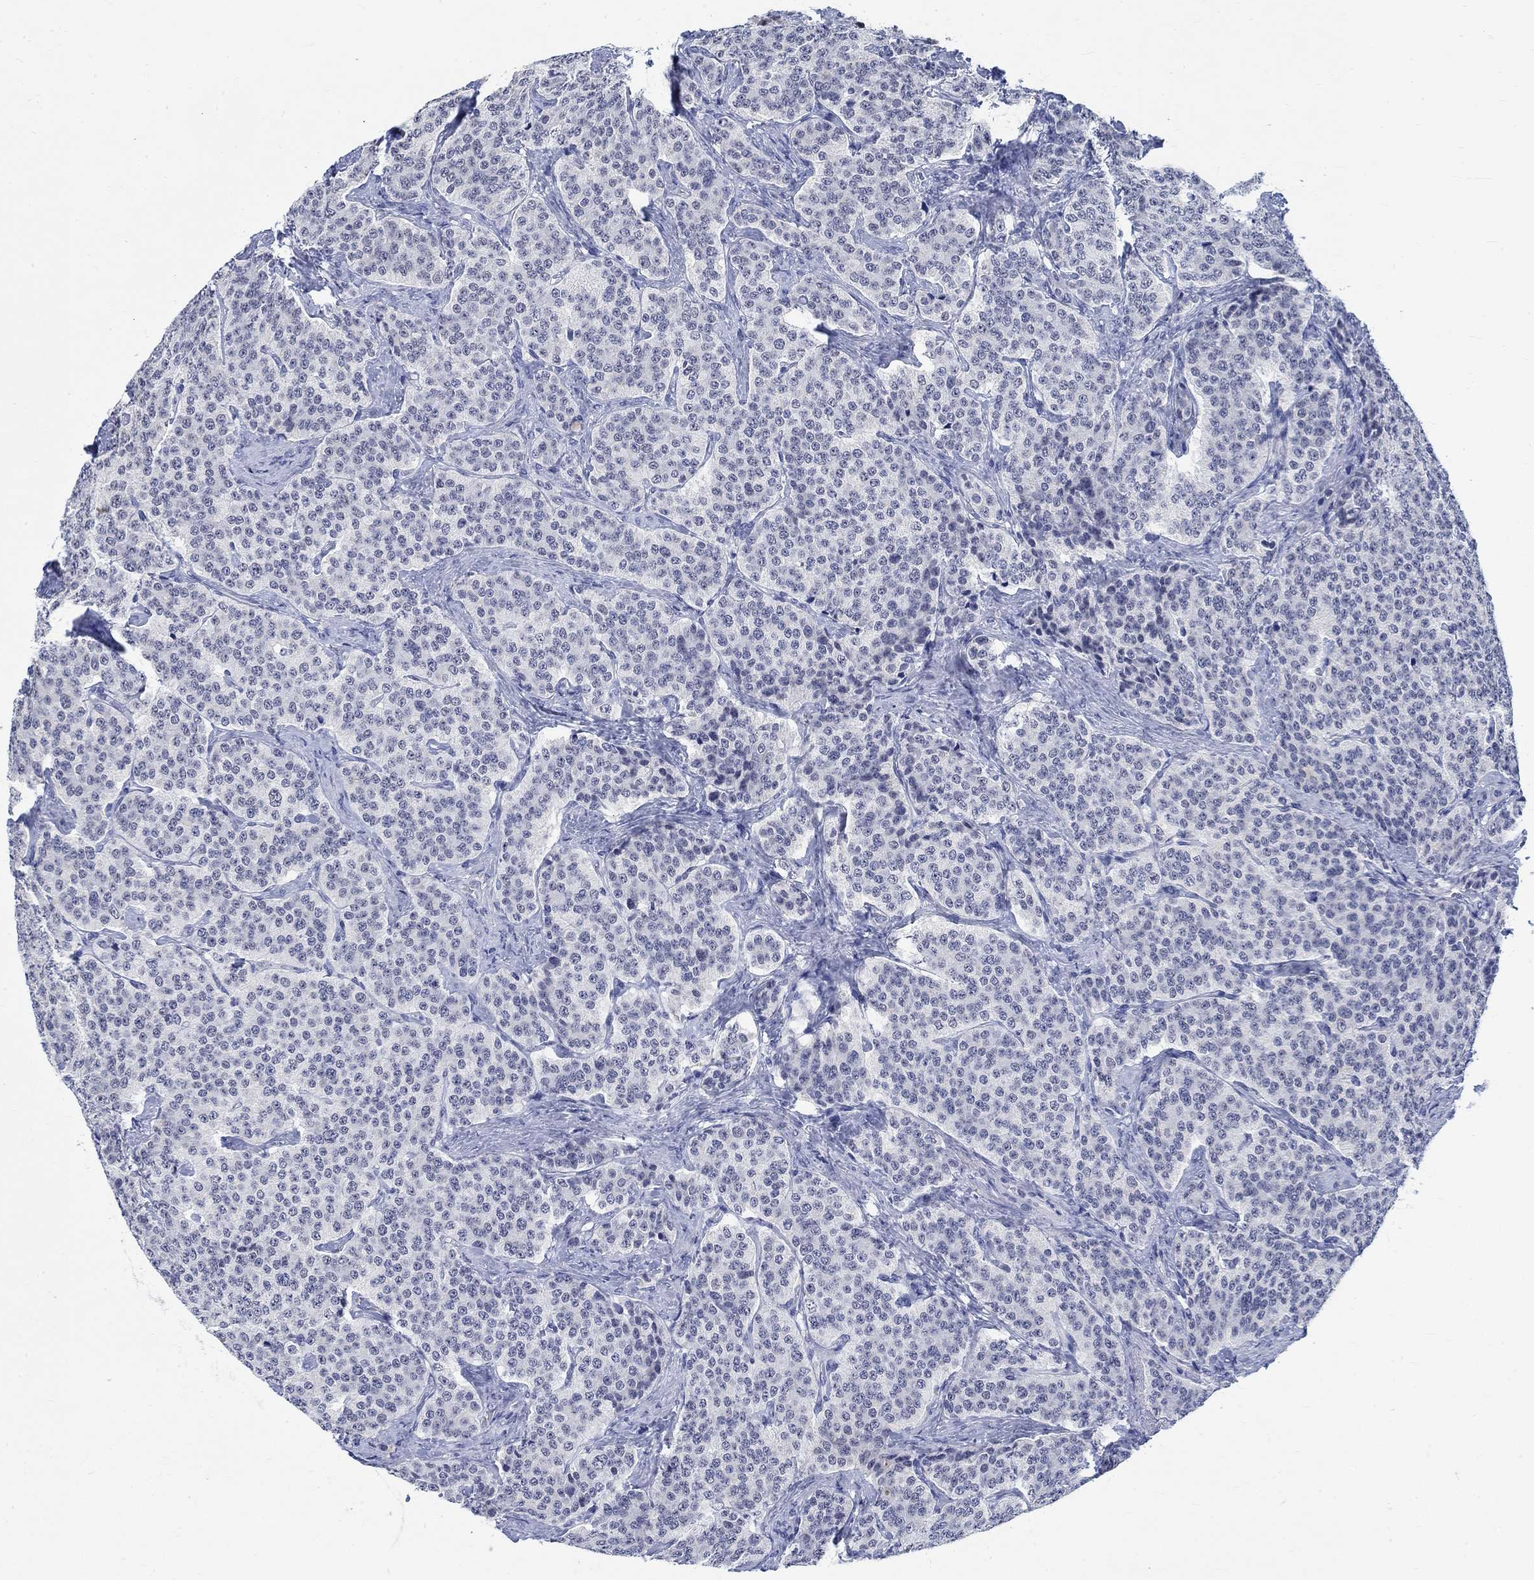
{"staining": {"intensity": "negative", "quantity": "none", "location": "none"}, "tissue": "carcinoid", "cell_type": "Tumor cells", "image_type": "cancer", "snomed": [{"axis": "morphology", "description": "Carcinoid, malignant, NOS"}, {"axis": "topography", "description": "Small intestine"}], "caption": "Immunohistochemical staining of malignant carcinoid reveals no significant positivity in tumor cells.", "gene": "ANKS1B", "patient": {"sex": "female", "age": 58}}